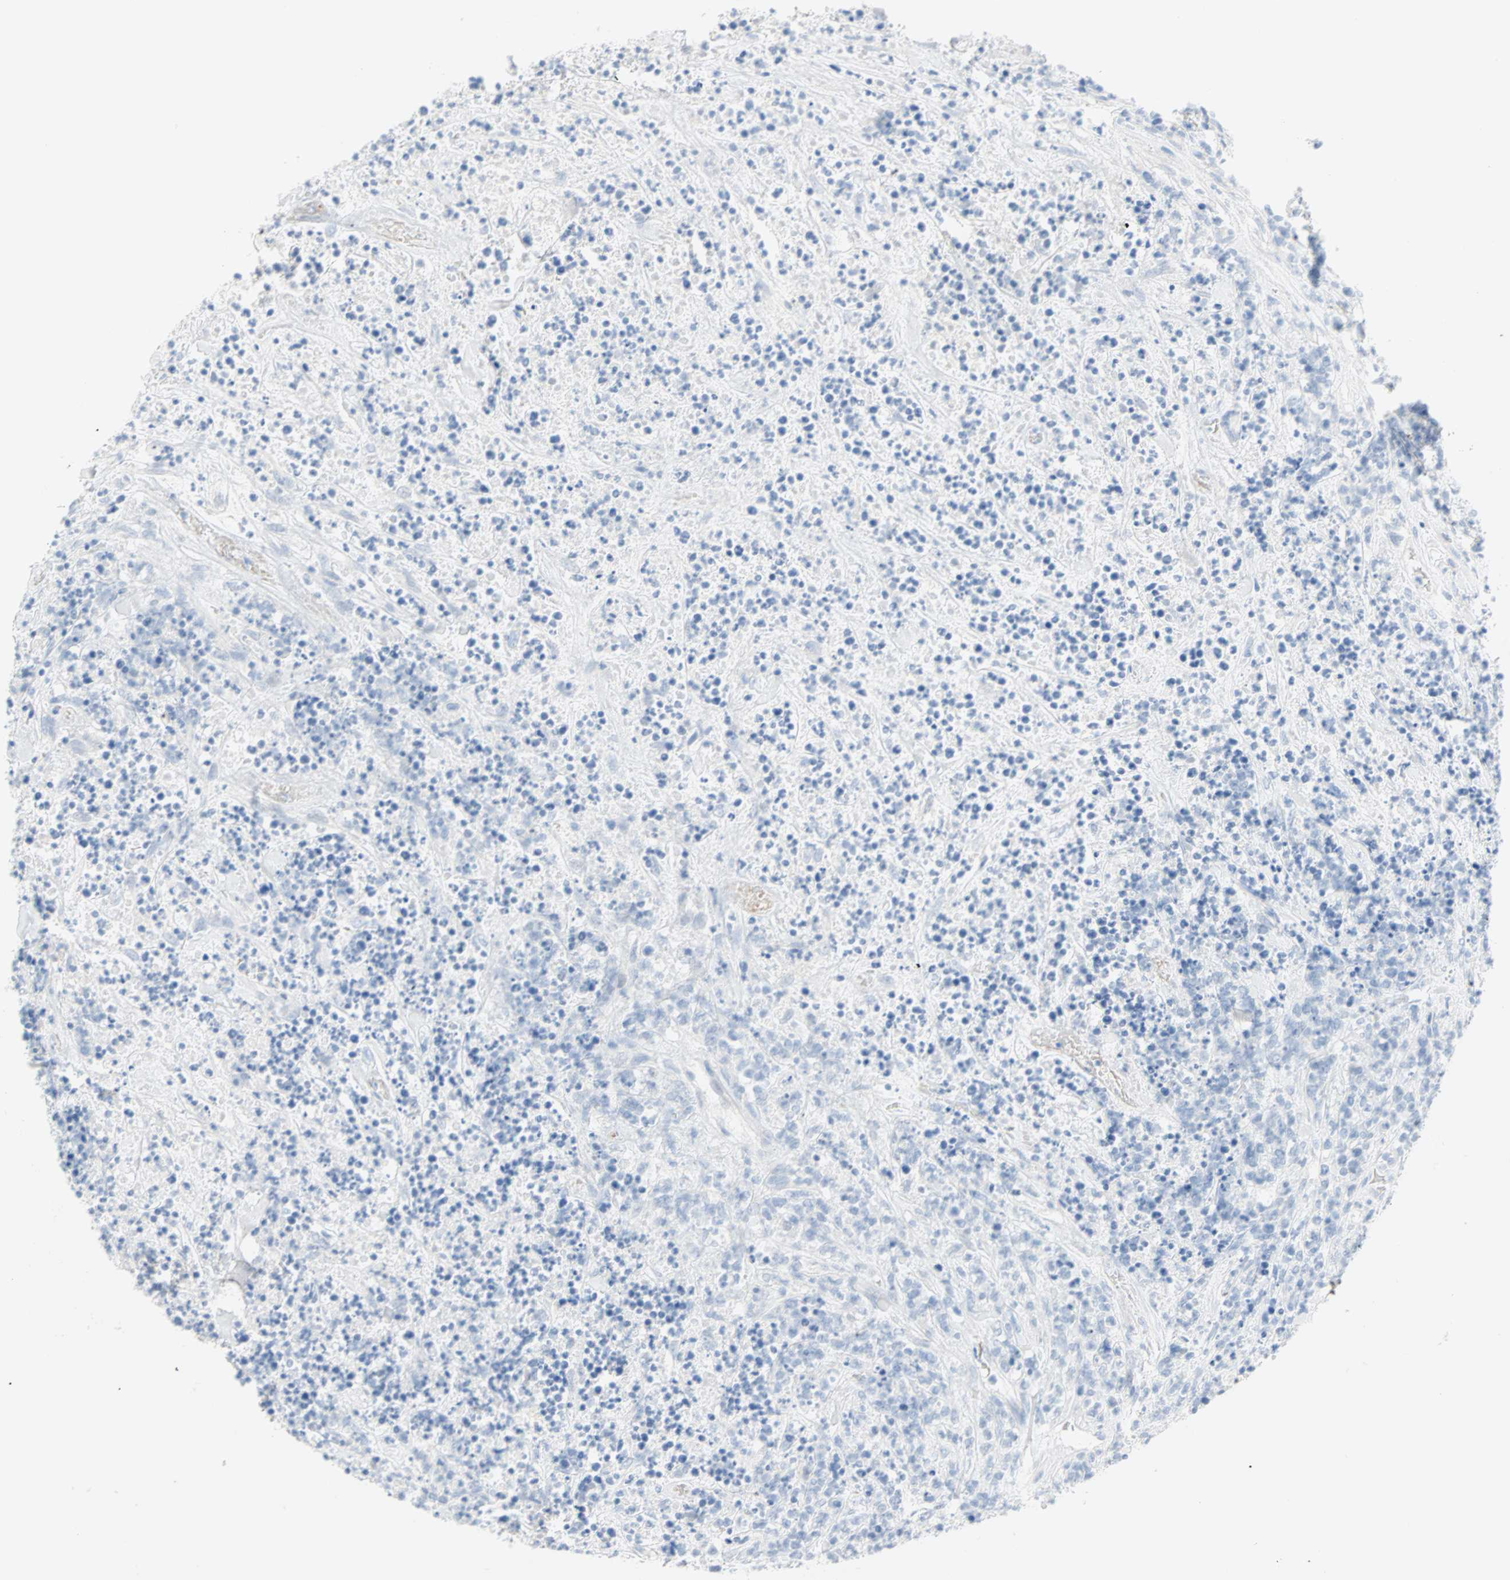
{"staining": {"intensity": "negative", "quantity": "none", "location": "none"}, "tissue": "lymphoma", "cell_type": "Tumor cells", "image_type": "cancer", "snomed": [{"axis": "morphology", "description": "Malignant lymphoma, non-Hodgkin's type, High grade"}, {"axis": "topography", "description": "Soft tissue"}], "caption": "Micrograph shows no protein staining in tumor cells of high-grade malignant lymphoma, non-Hodgkin's type tissue. (DAB IHC, high magnification).", "gene": "SELENBP1", "patient": {"sex": "male", "age": 18}}